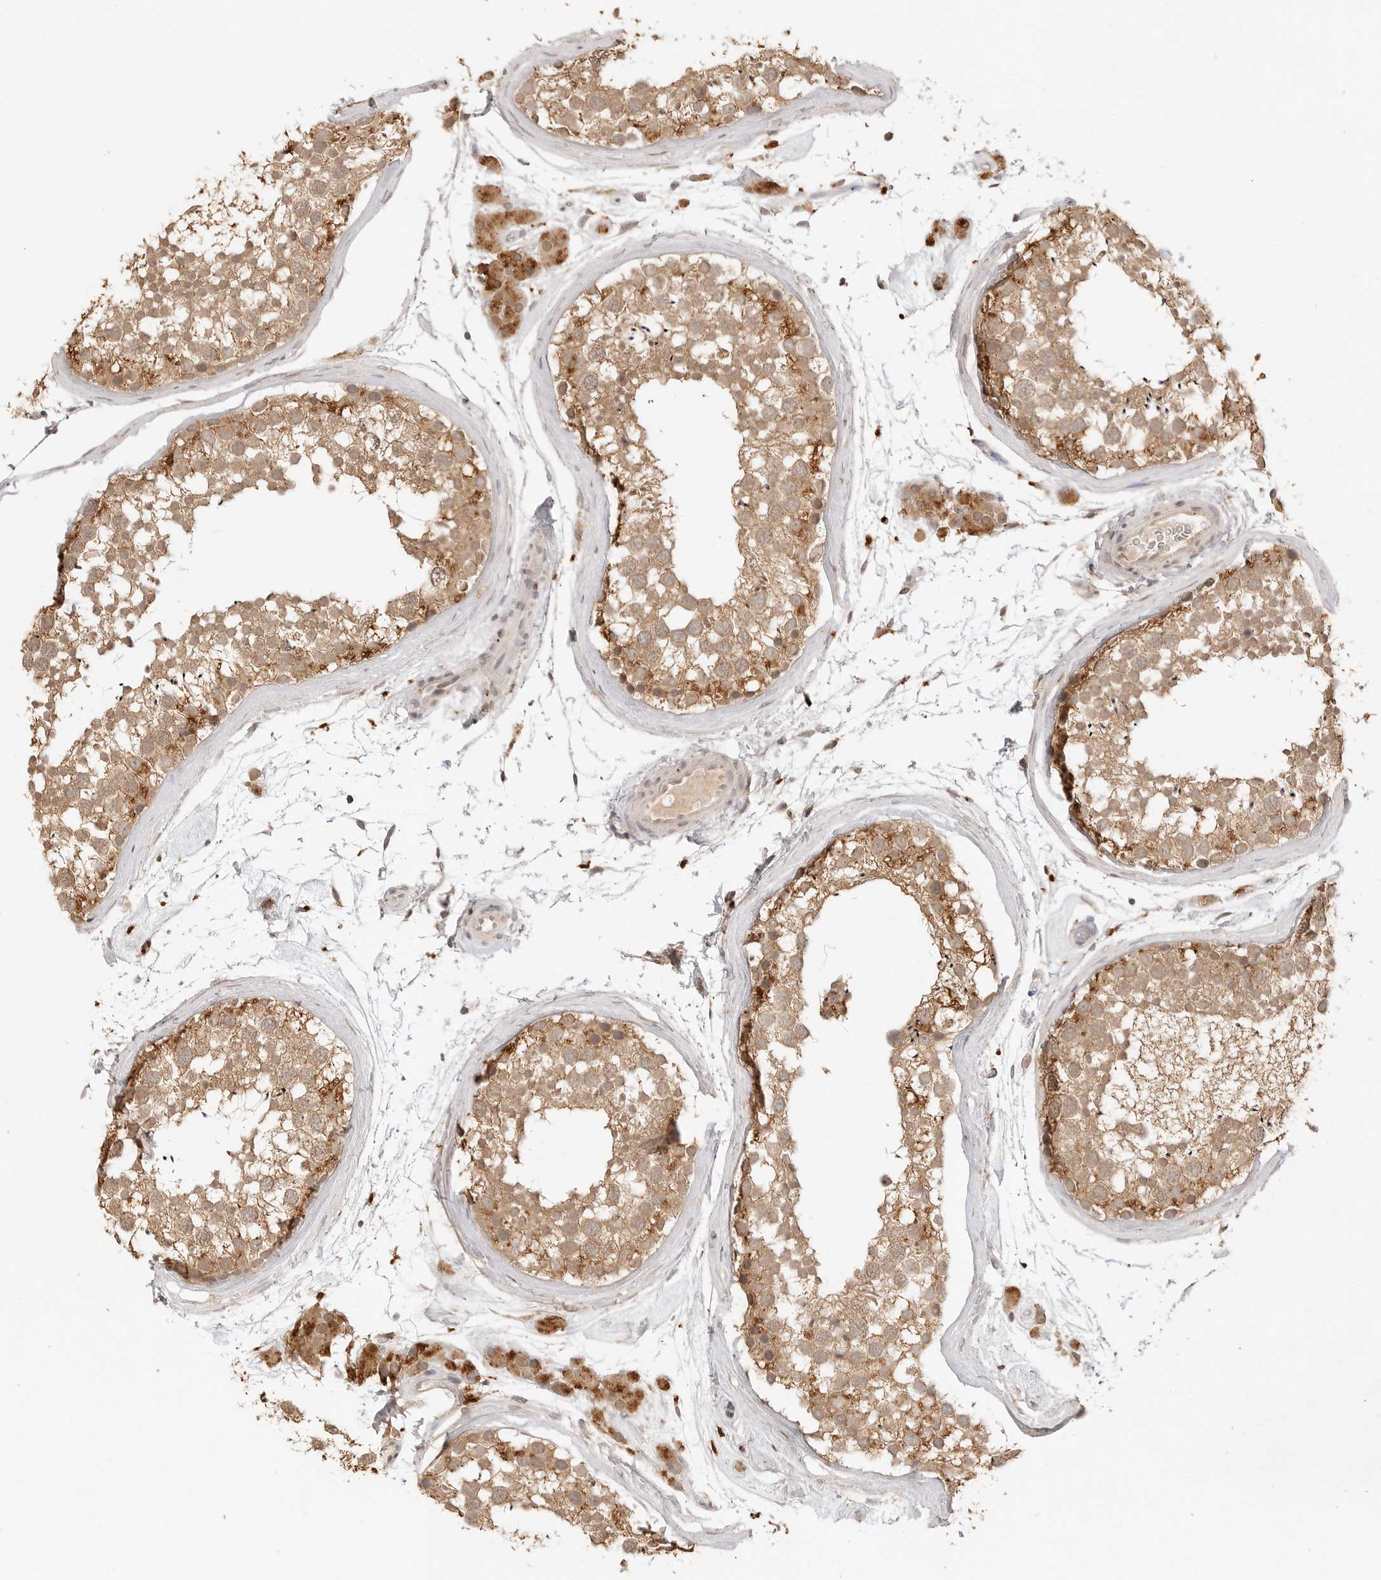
{"staining": {"intensity": "moderate", "quantity": ">75%", "location": "cytoplasmic/membranous"}, "tissue": "testis", "cell_type": "Cells in seminiferous ducts", "image_type": "normal", "snomed": [{"axis": "morphology", "description": "Normal tissue, NOS"}, {"axis": "topography", "description": "Testis"}], "caption": "Immunohistochemistry (IHC) (DAB (3,3'-diaminobenzidine)) staining of unremarkable testis reveals moderate cytoplasmic/membranous protein expression in approximately >75% of cells in seminiferous ducts. The staining is performed using DAB brown chromogen to label protein expression. The nuclei are counter-stained blue using hematoxylin.", "gene": "EPHA1", "patient": {"sex": "male", "age": 46}}